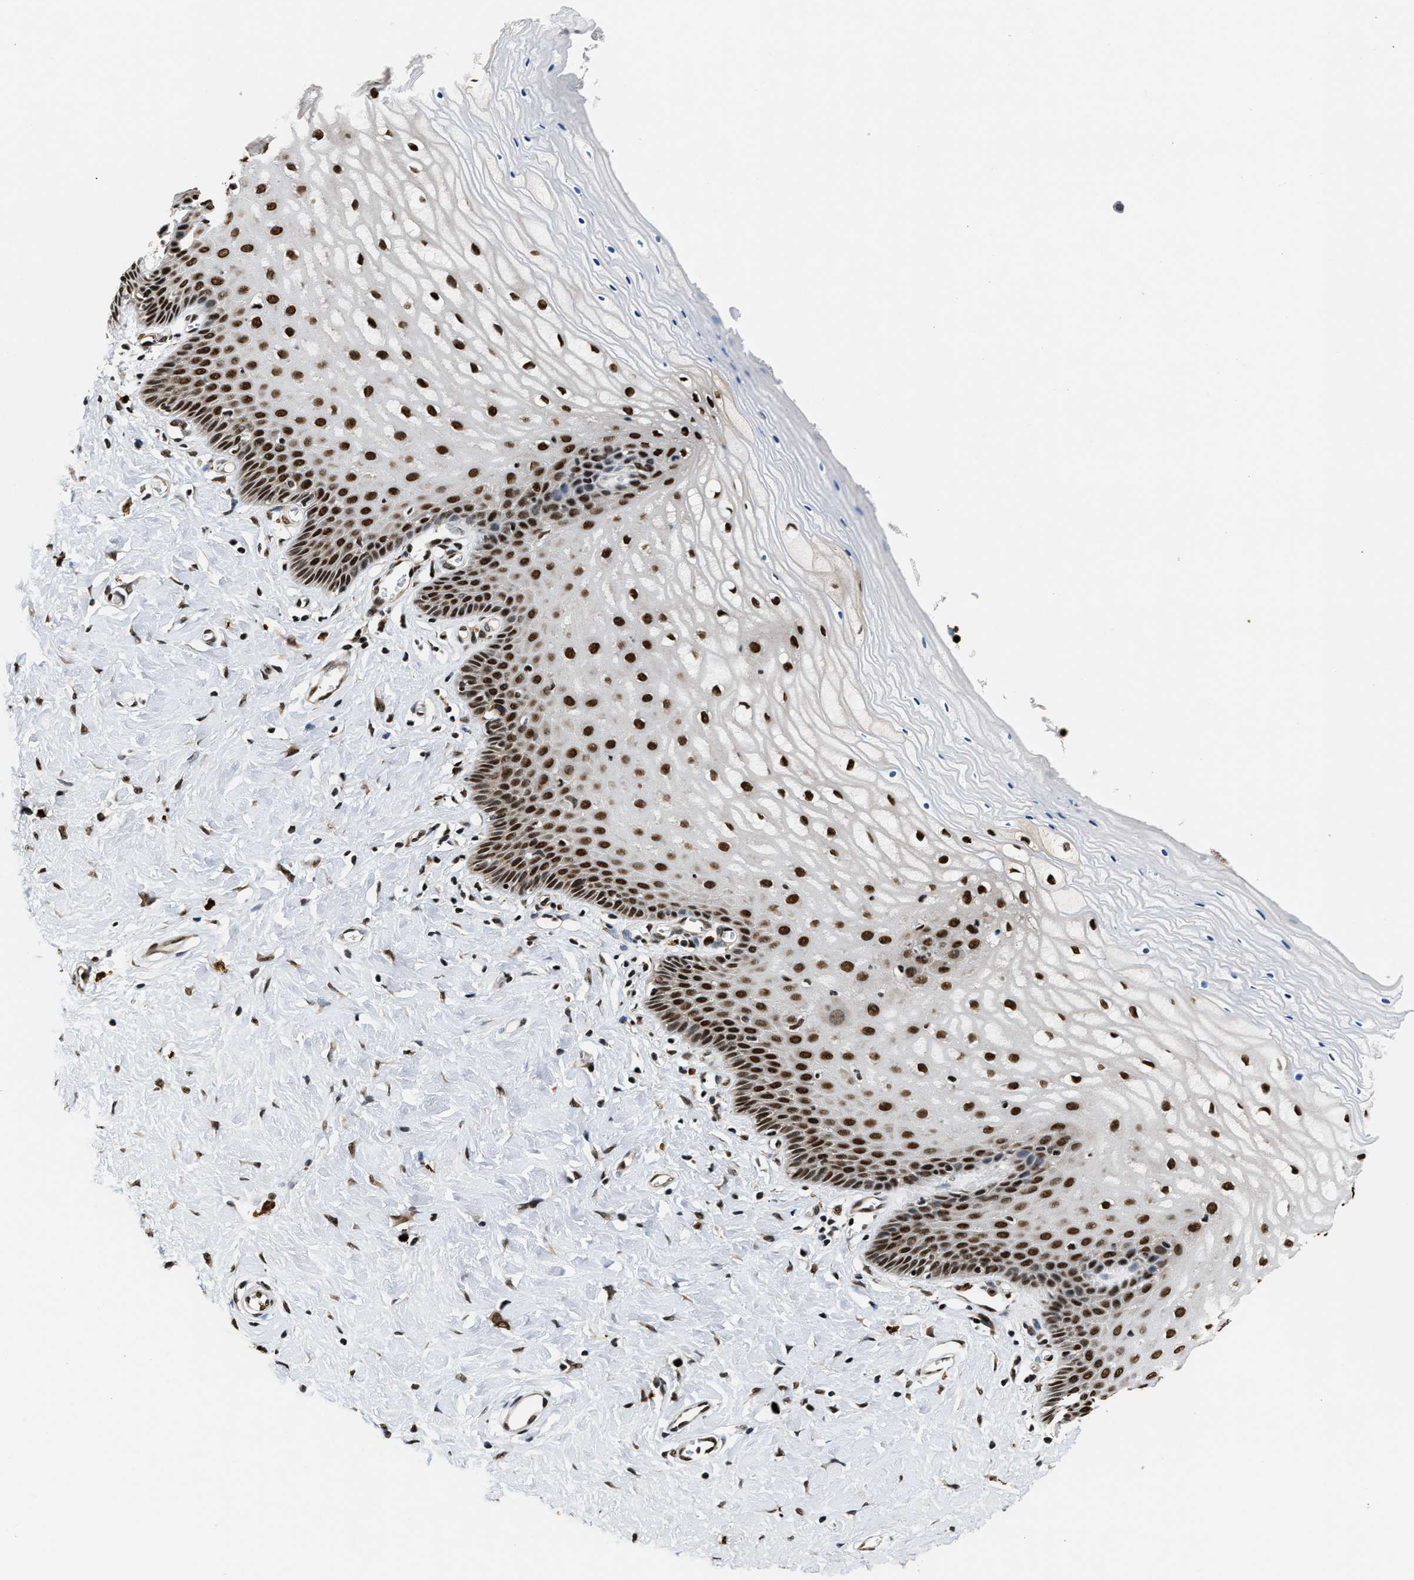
{"staining": {"intensity": "strong", "quantity": ">75%", "location": "nuclear"}, "tissue": "cervix", "cell_type": "Squamous epithelial cells", "image_type": "normal", "snomed": [{"axis": "morphology", "description": "Normal tissue, NOS"}, {"axis": "topography", "description": "Cervix"}], "caption": "A micrograph showing strong nuclear positivity in about >75% of squamous epithelial cells in benign cervix, as visualized by brown immunohistochemical staining.", "gene": "CCNDBP1", "patient": {"sex": "female", "age": 55}}